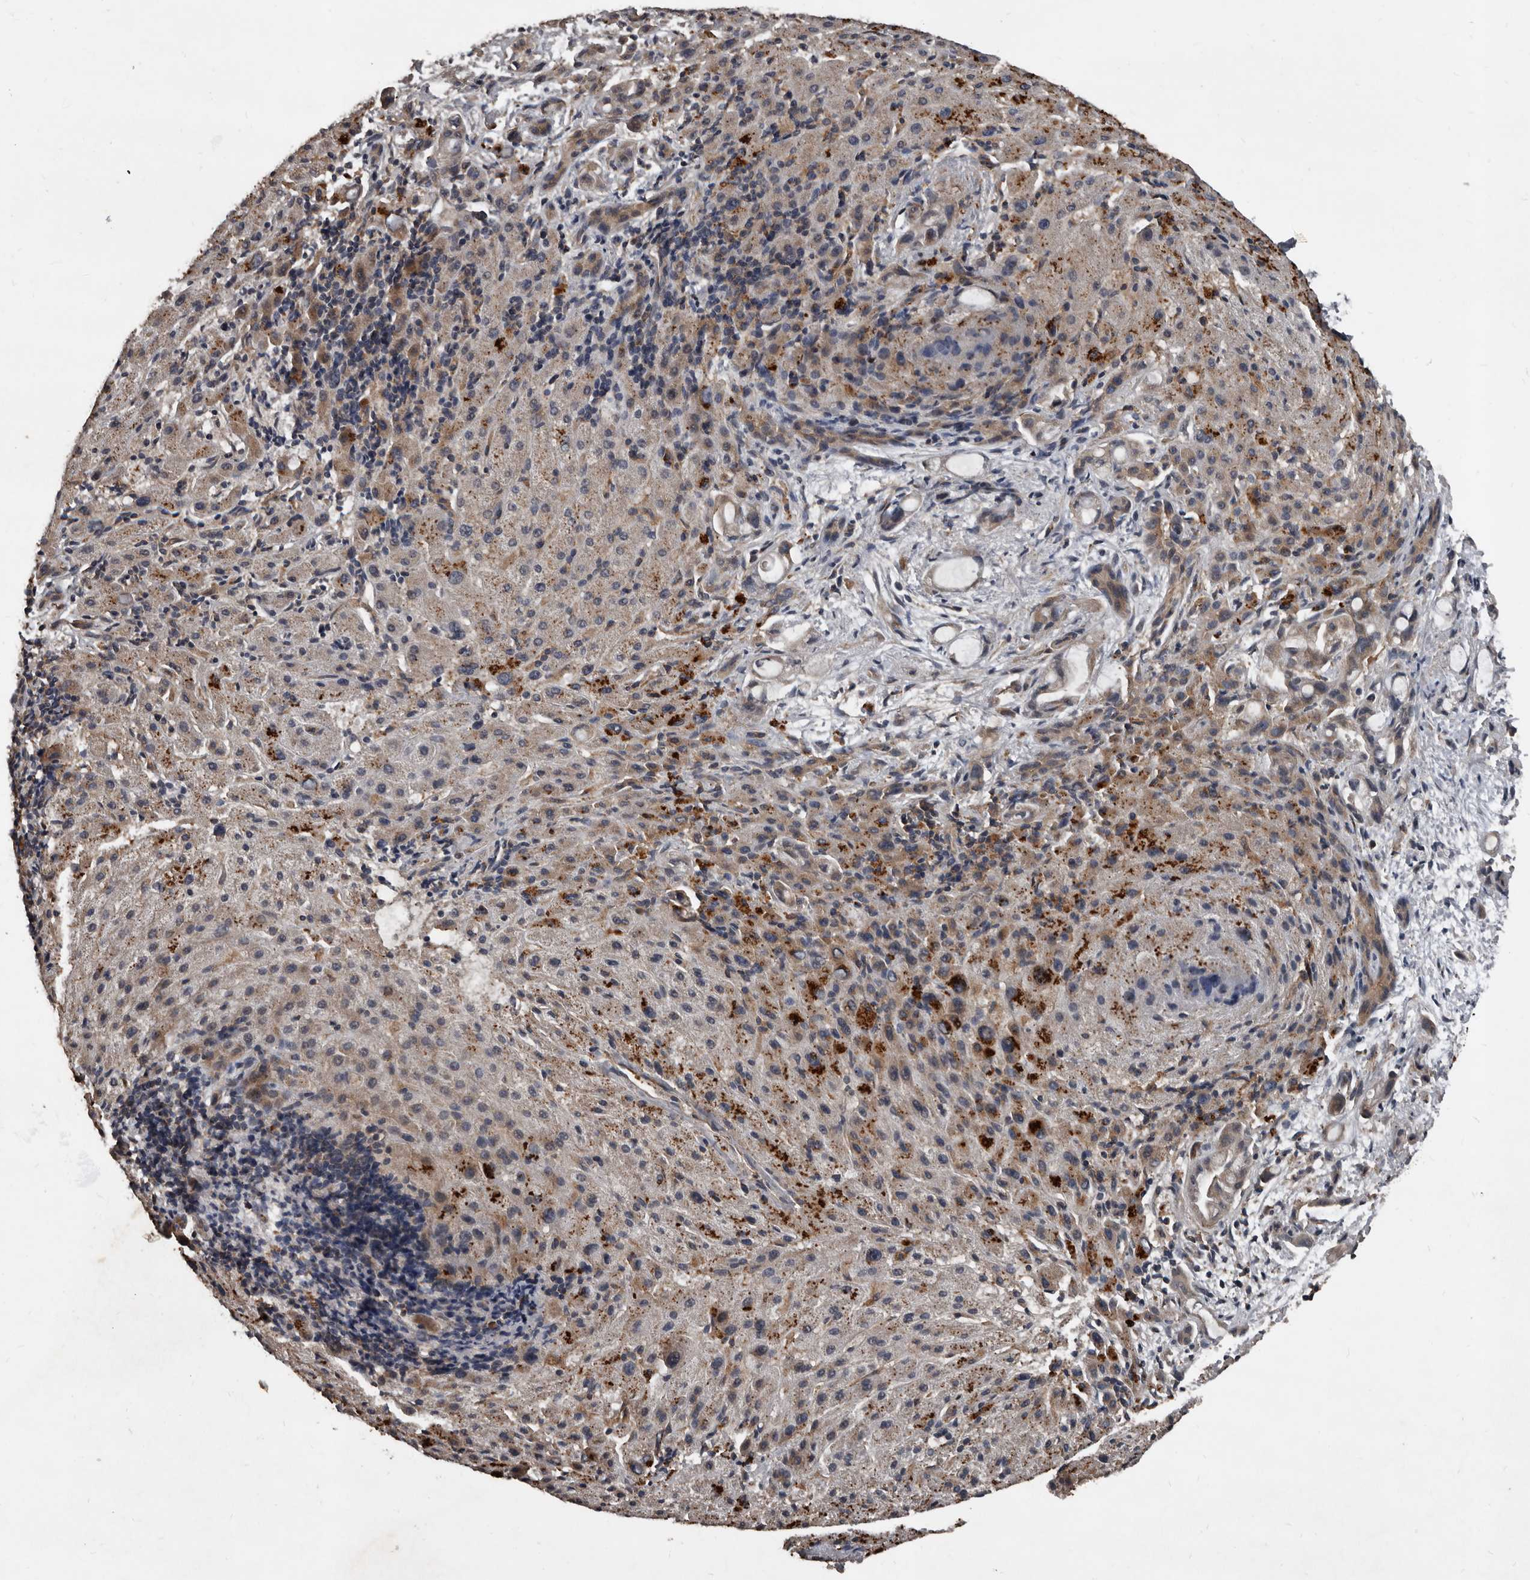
{"staining": {"intensity": "strong", "quantity": "<25%", "location": "cytoplasmic/membranous"}, "tissue": "liver cancer", "cell_type": "Tumor cells", "image_type": "cancer", "snomed": [{"axis": "morphology", "description": "Cholangiocarcinoma"}, {"axis": "topography", "description": "Liver"}], "caption": "Immunohistochemical staining of human liver cholangiocarcinoma displays medium levels of strong cytoplasmic/membranous protein positivity in approximately <25% of tumor cells.", "gene": "GREB1", "patient": {"sex": "female", "age": 72}}